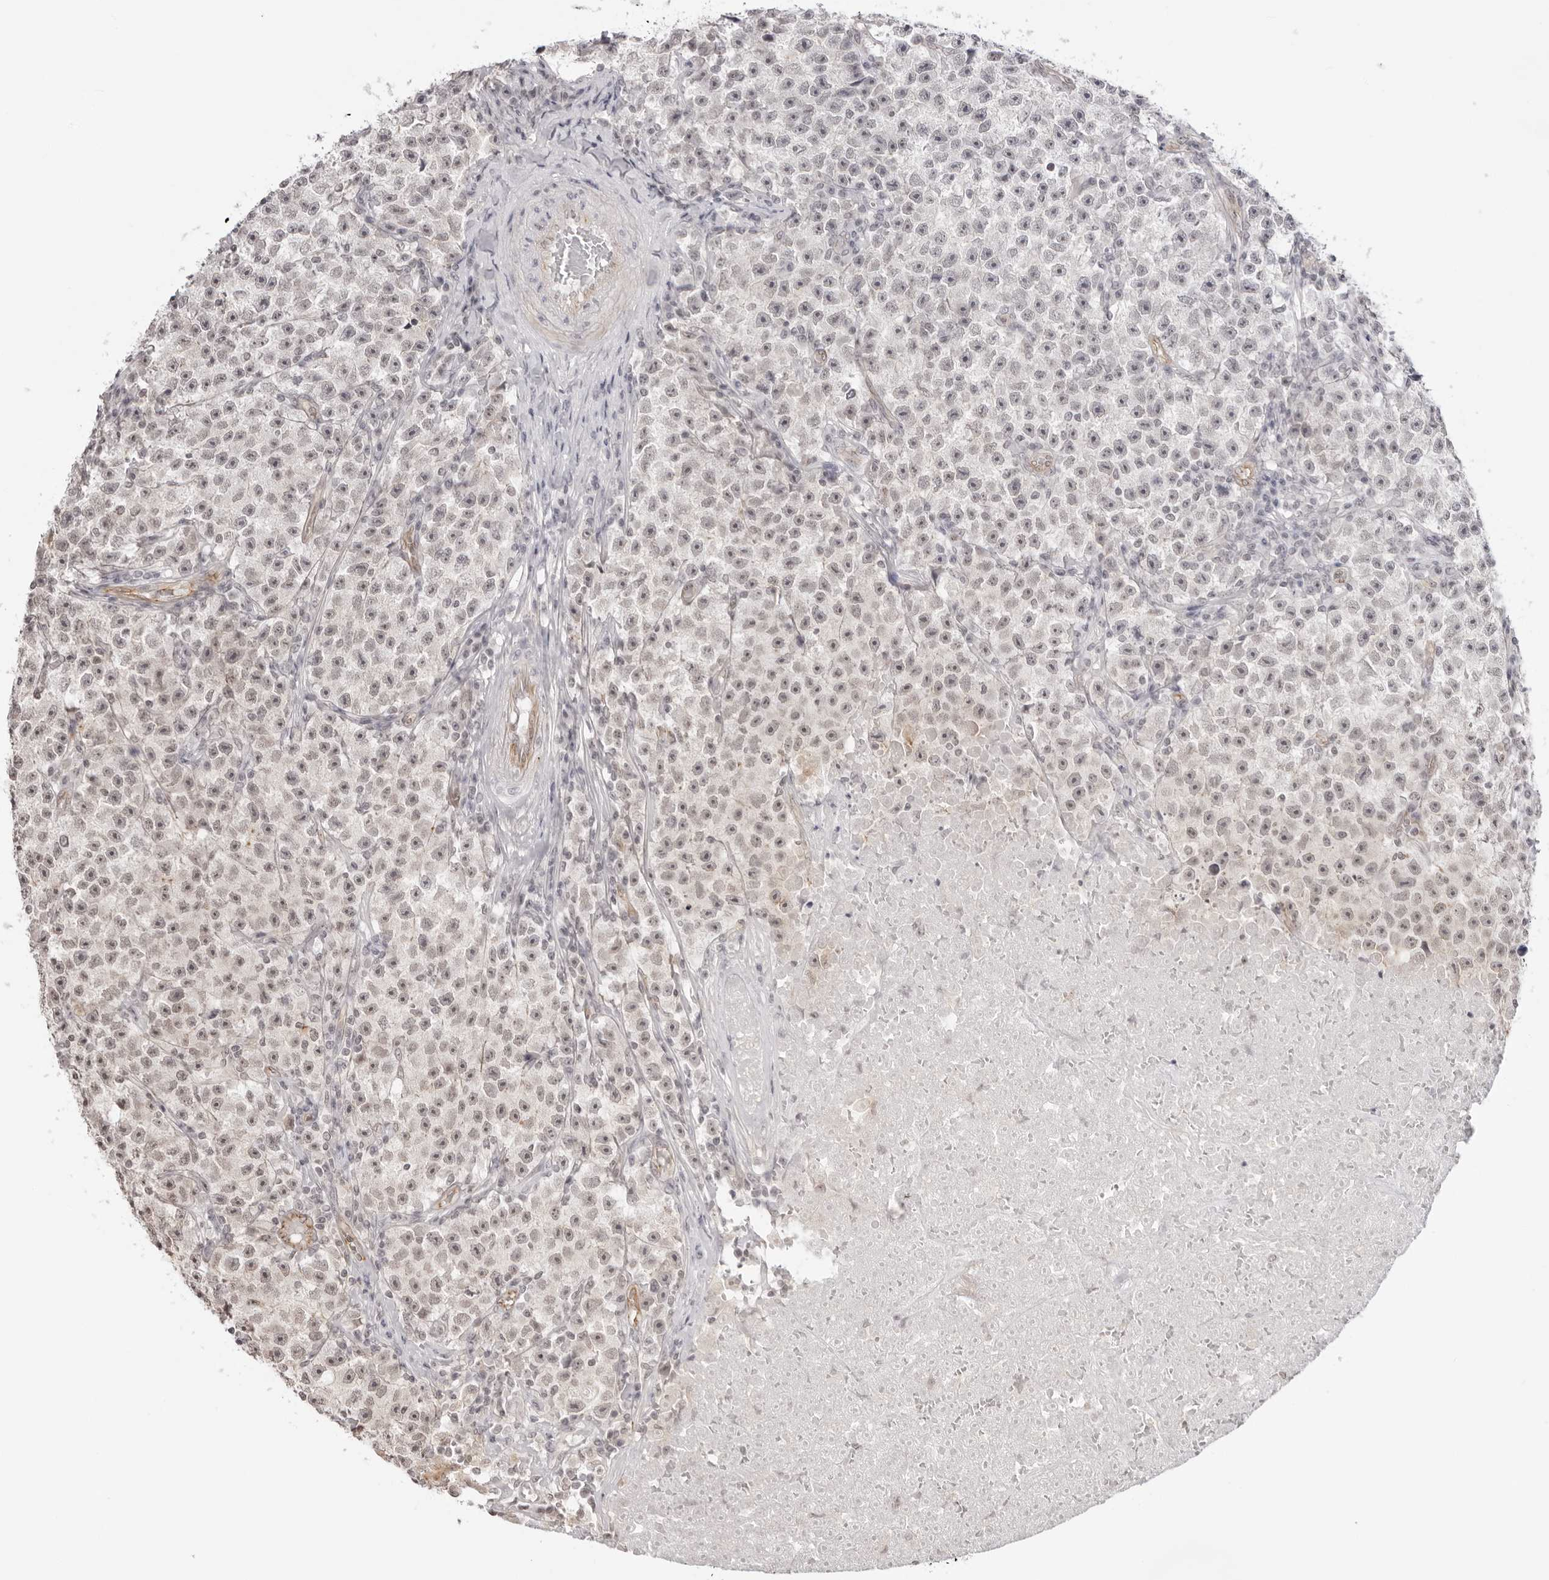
{"staining": {"intensity": "weak", "quantity": "25%-75%", "location": "nuclear"}, "tissue": "testis cancer", "cell_type": "Tumor cells", "image_type": "cancer", "snomed": [{"axis": "morphology", "description": "Seminoma, NOS"}, {"axis": "topography", "description": "Testis"}], "caption": "Weak nuclear staining for a protein is appreciated in approximately 25%-75% of tumor cells of testis cancer using immunohistochemistry (IHC).", "gene": "TRAPPC3", "patient": {"sex": "male", "age": 22}}